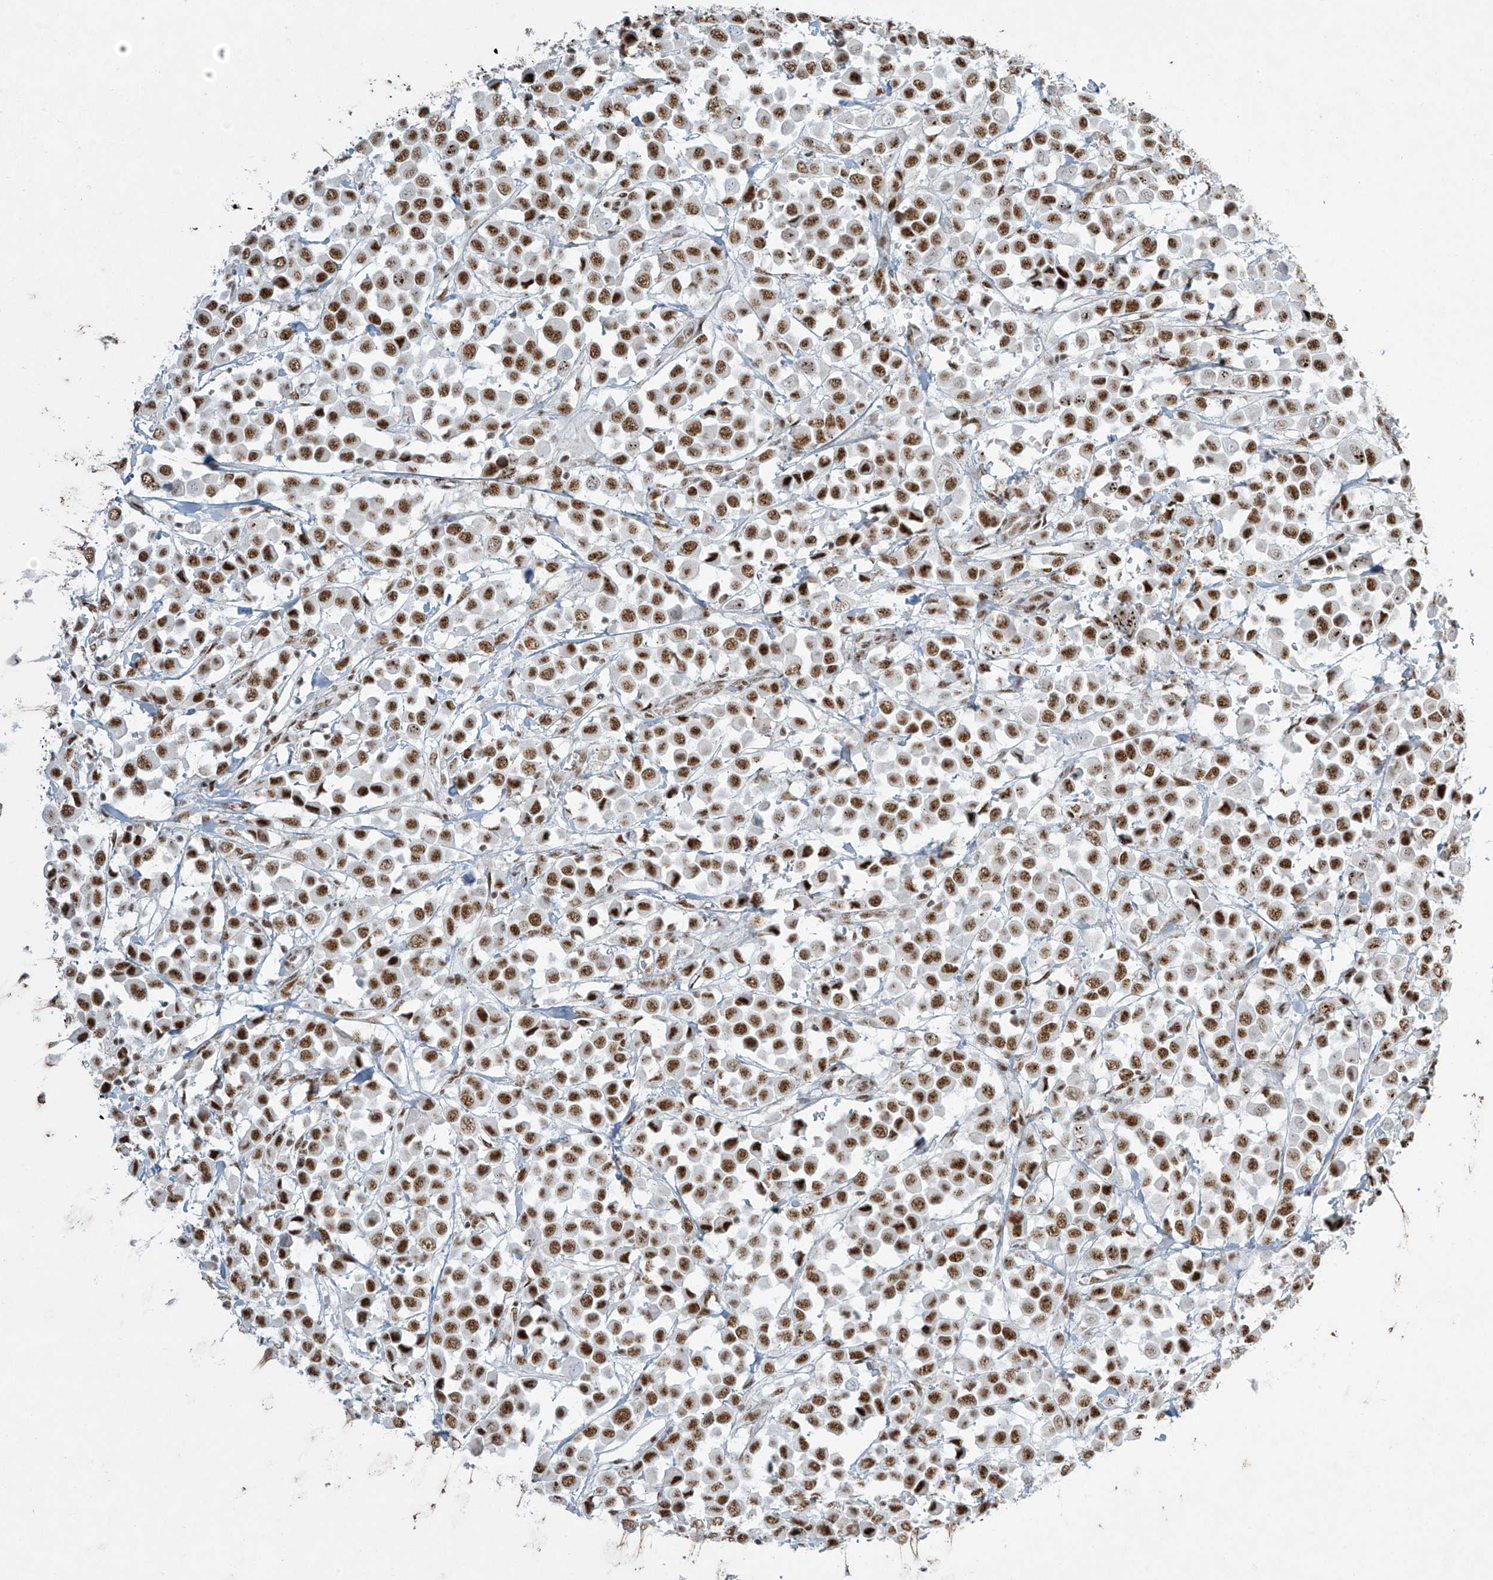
{"staining": {"intensity": "moderate", "quantity": ">75%", "location": "nuclear"}, "tissue": "breast cancer", "cell_type": "Tumor cells", "image_type": "cancer", "snomed": [{"axis": "morphology", "description": "Duct carcinoma"}, {"axis": "topography", "description": "Breast"}], "caption": "This histopathology image shows IHC staining of invasive ductal carcinoma (breast), with medium moderate nuclear staining in about >75% of tumor cells.", "gene": "MS4A6A", "patient": {"sex": "female", "age": 61}}